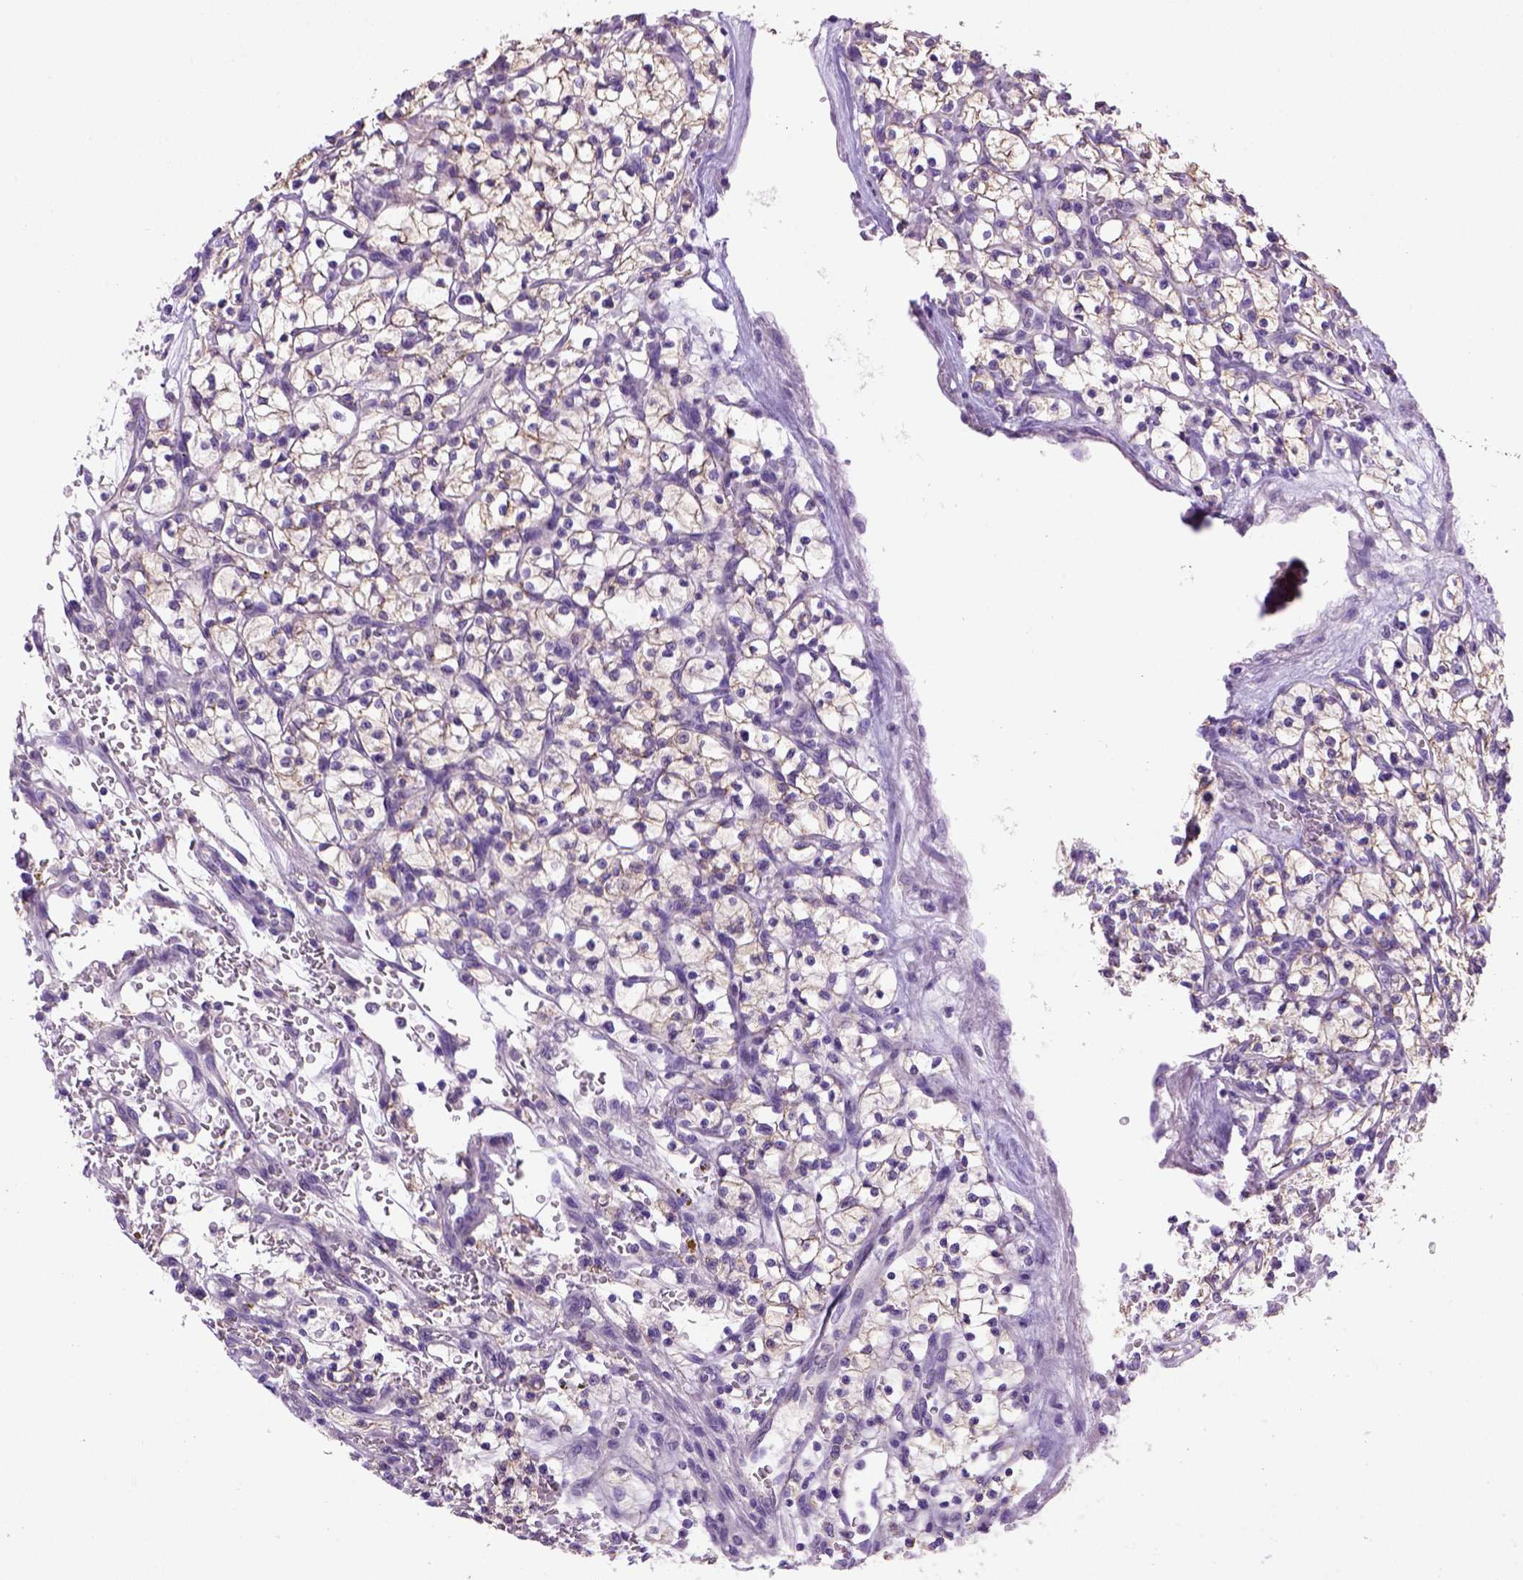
{"staining": {"intensity": "negative", "quantity": "none", "location": "none"}, "tissue": "renal cancer", "cell_type": "Tumor cells", "image_type": "cancer", "snomed": [{"axis": "morphology", "description": "Adenocarcinoma, NOS"}, {"axis": "topography", "description": "Kidney"}], "caption": "Protein analysis of renal cancer (adenocarcinoma) reveals no significant expression in tumor cells. (Stains: DAB immunohistochemistry (IHC) with hematoxylin counter stain, Microscopy: brightfield microscopy at high magnification).", "gene": "CDH1", "patient": {"sex": "female", "age": 64}}